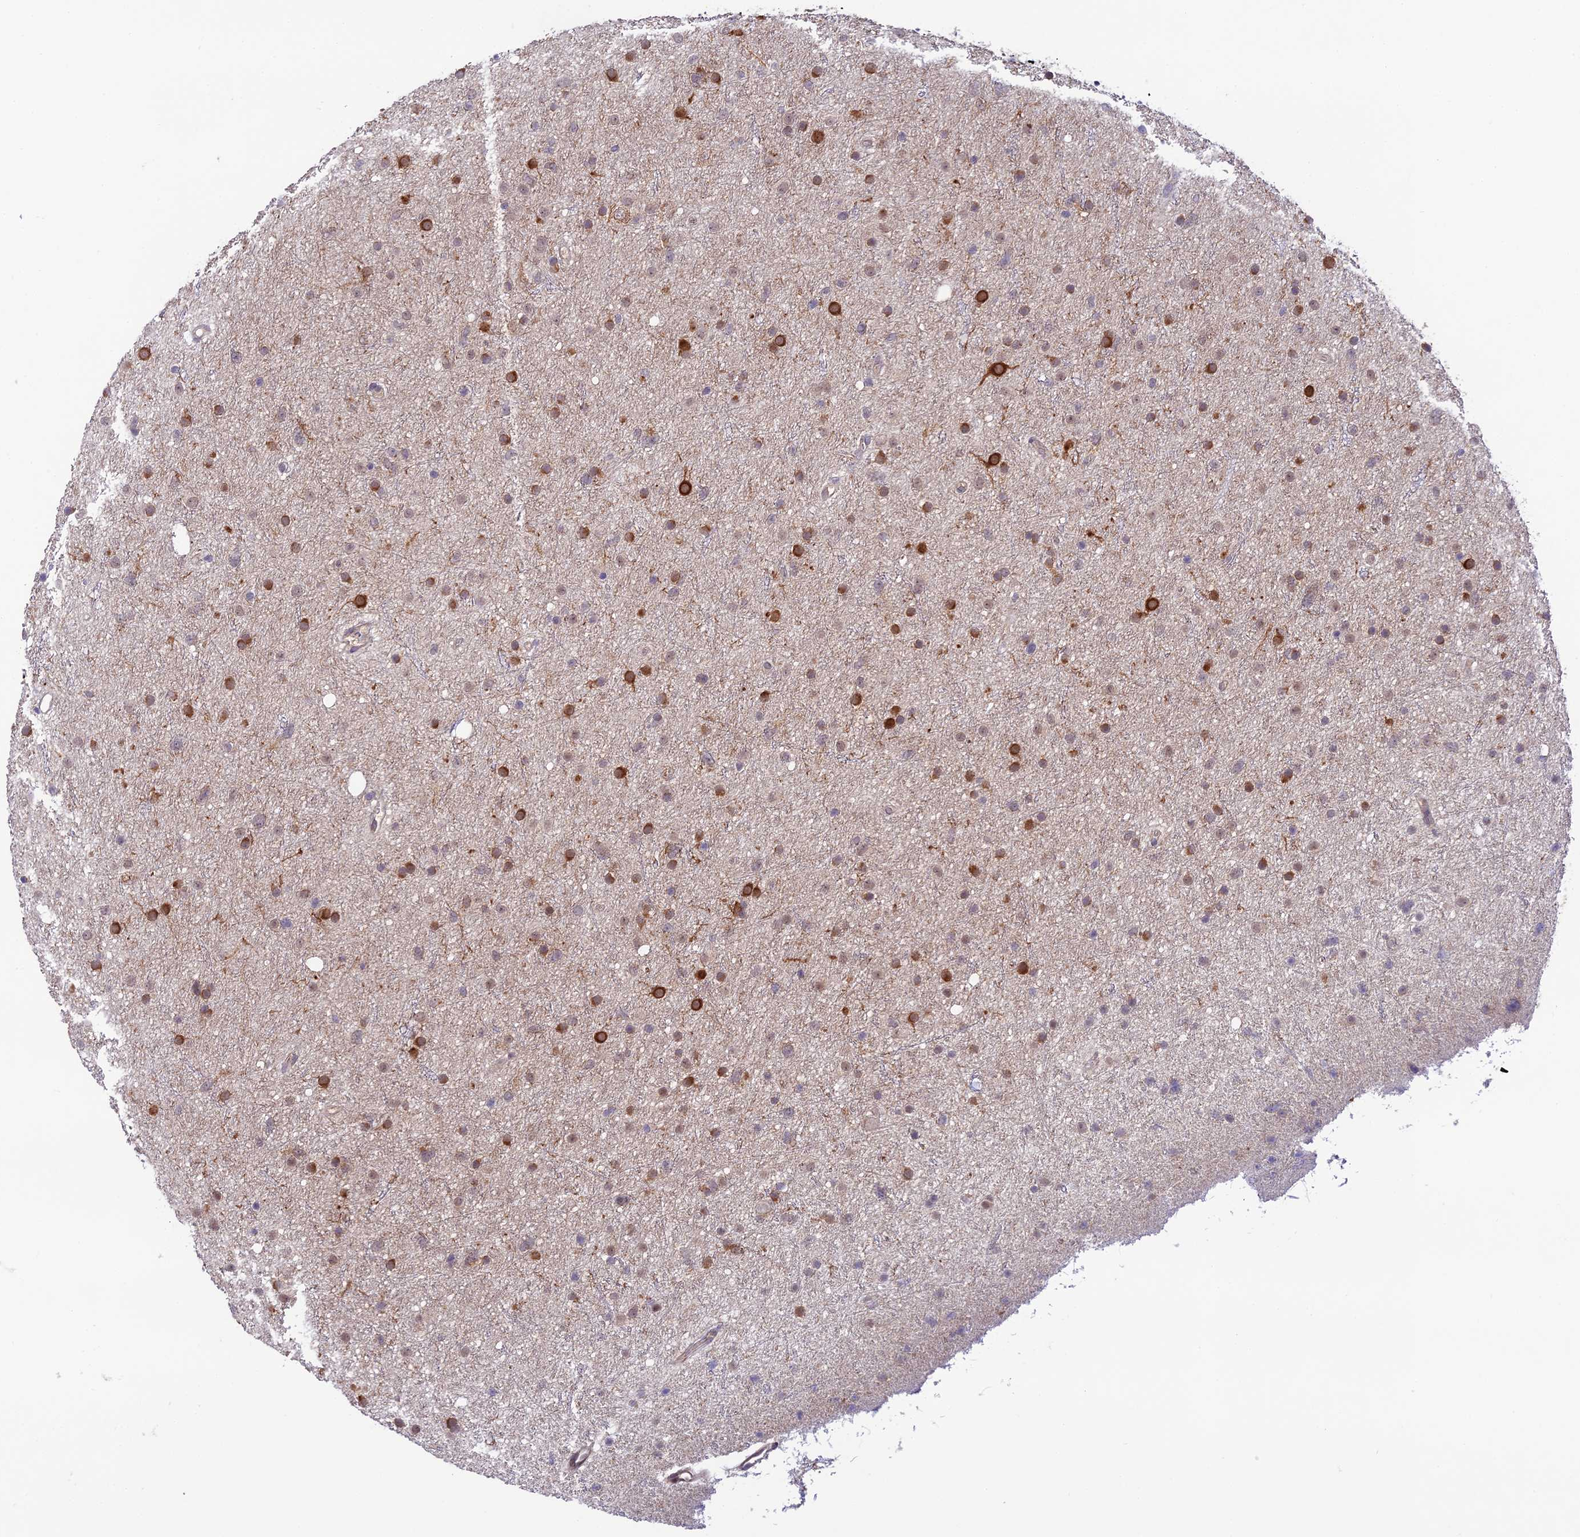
{"staining": {"intensity": "moderate", "quantity": ">75%", "location": "nuclear"}, "tissue": "glioma", "cell_type": "Tumor cells", "image_type": "cancer", "snomed": [{"axis": "morphology", "description": "Glioma, malignant, Low grade"}, {"axis": "topography", "description": "Cerebral cortex"}], "caption": "Moderate nuclear positivity is present in approximately >75% of tumor cells in glioma.", "gene": "TRIM40", "patient": {"sex": "female", "age": 39}}